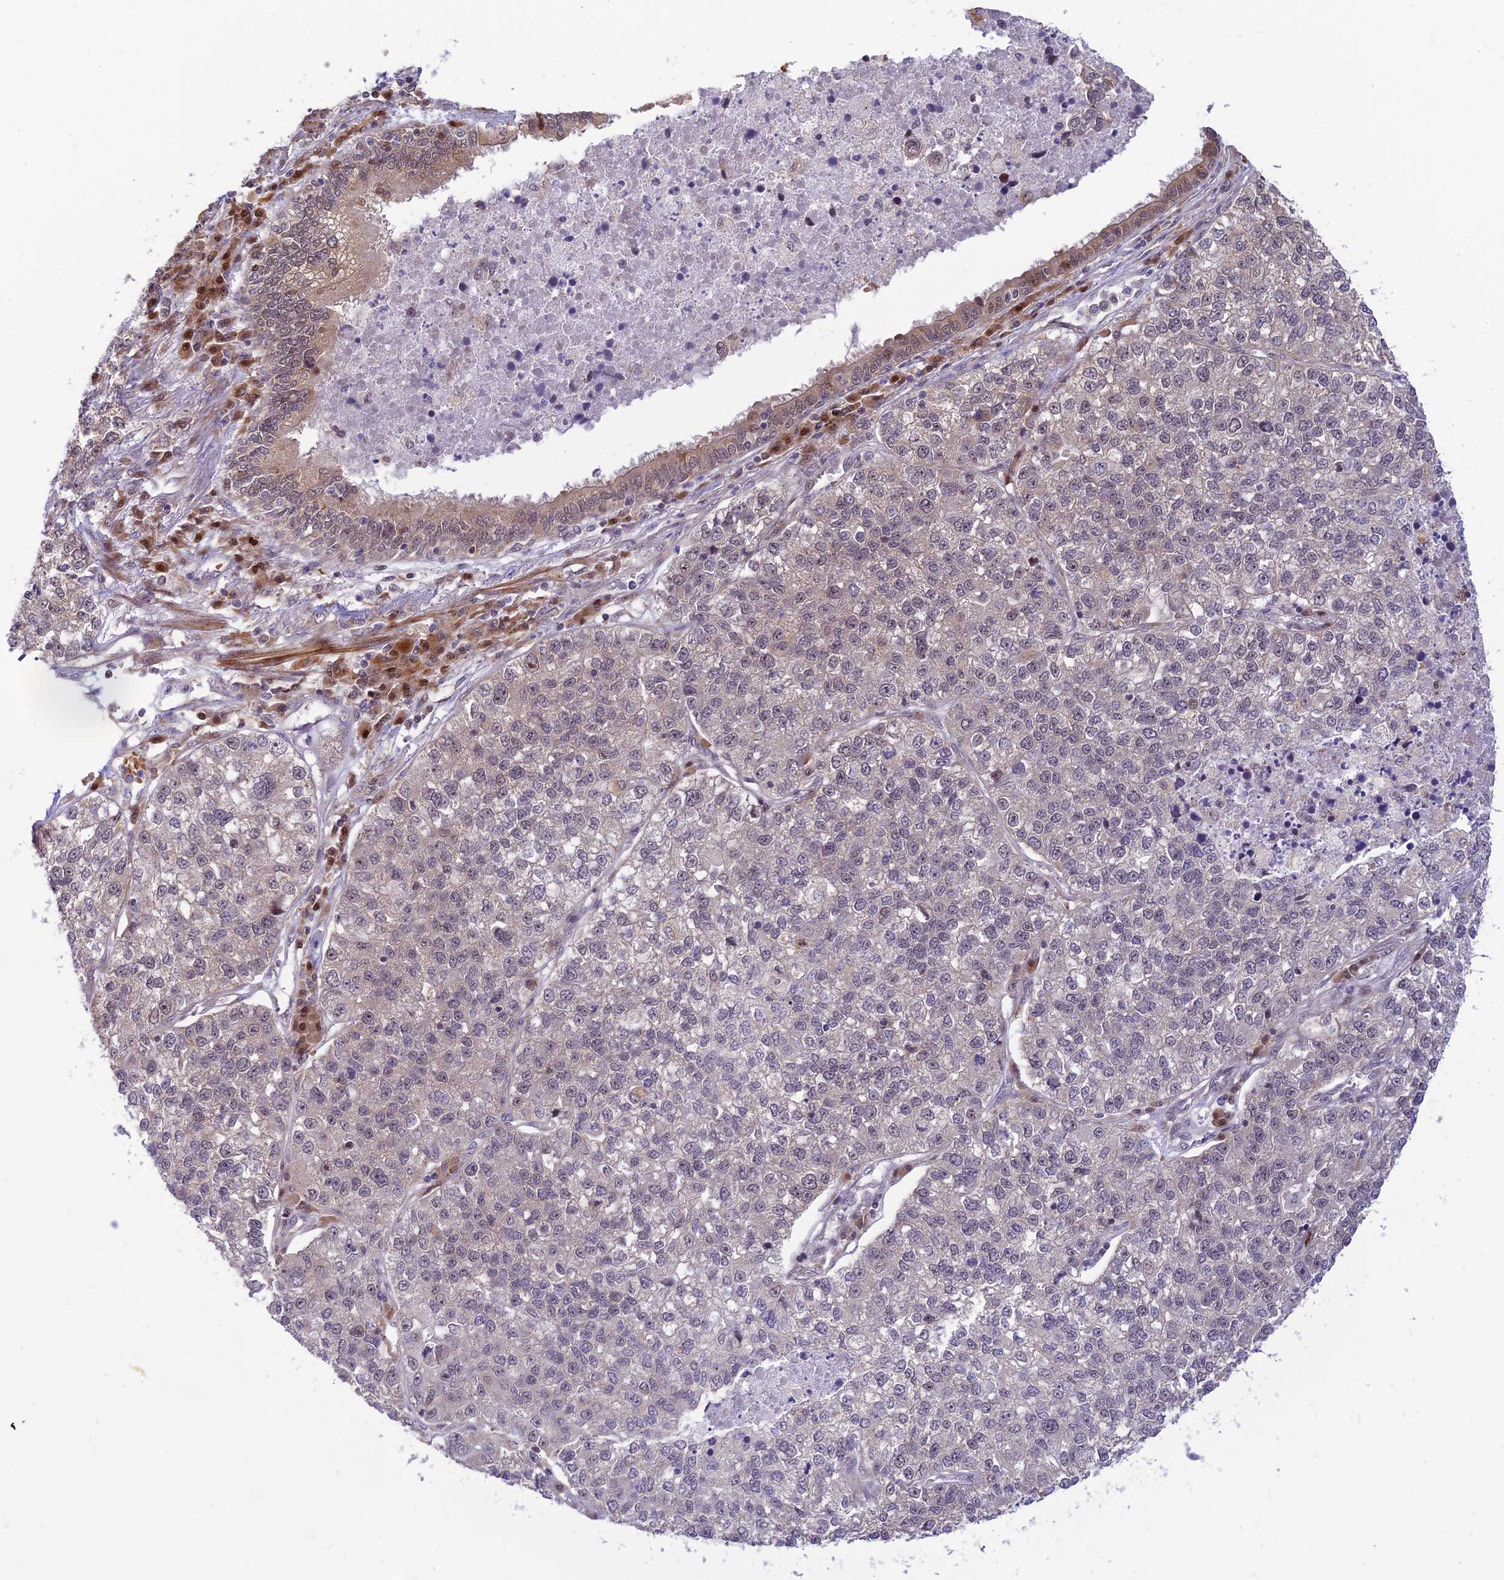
{"staining": {"intensity": "negative", "quantity": "none", "location": "none"}, "tissue": "lung cancer", "cell_type": "Tumor cells", "image_type": "cancer", "snomed": [{"axis": "morphology", "description": "Adenocarcinoma, NOS"}, {"axis": "topography", "description": "Lung"}], "caption": "Micrograph shows no significant protein expression in tumor cells of lung cancer.", "gene": "ASPDH", "patient": {"sex": "male", "age": 49}}